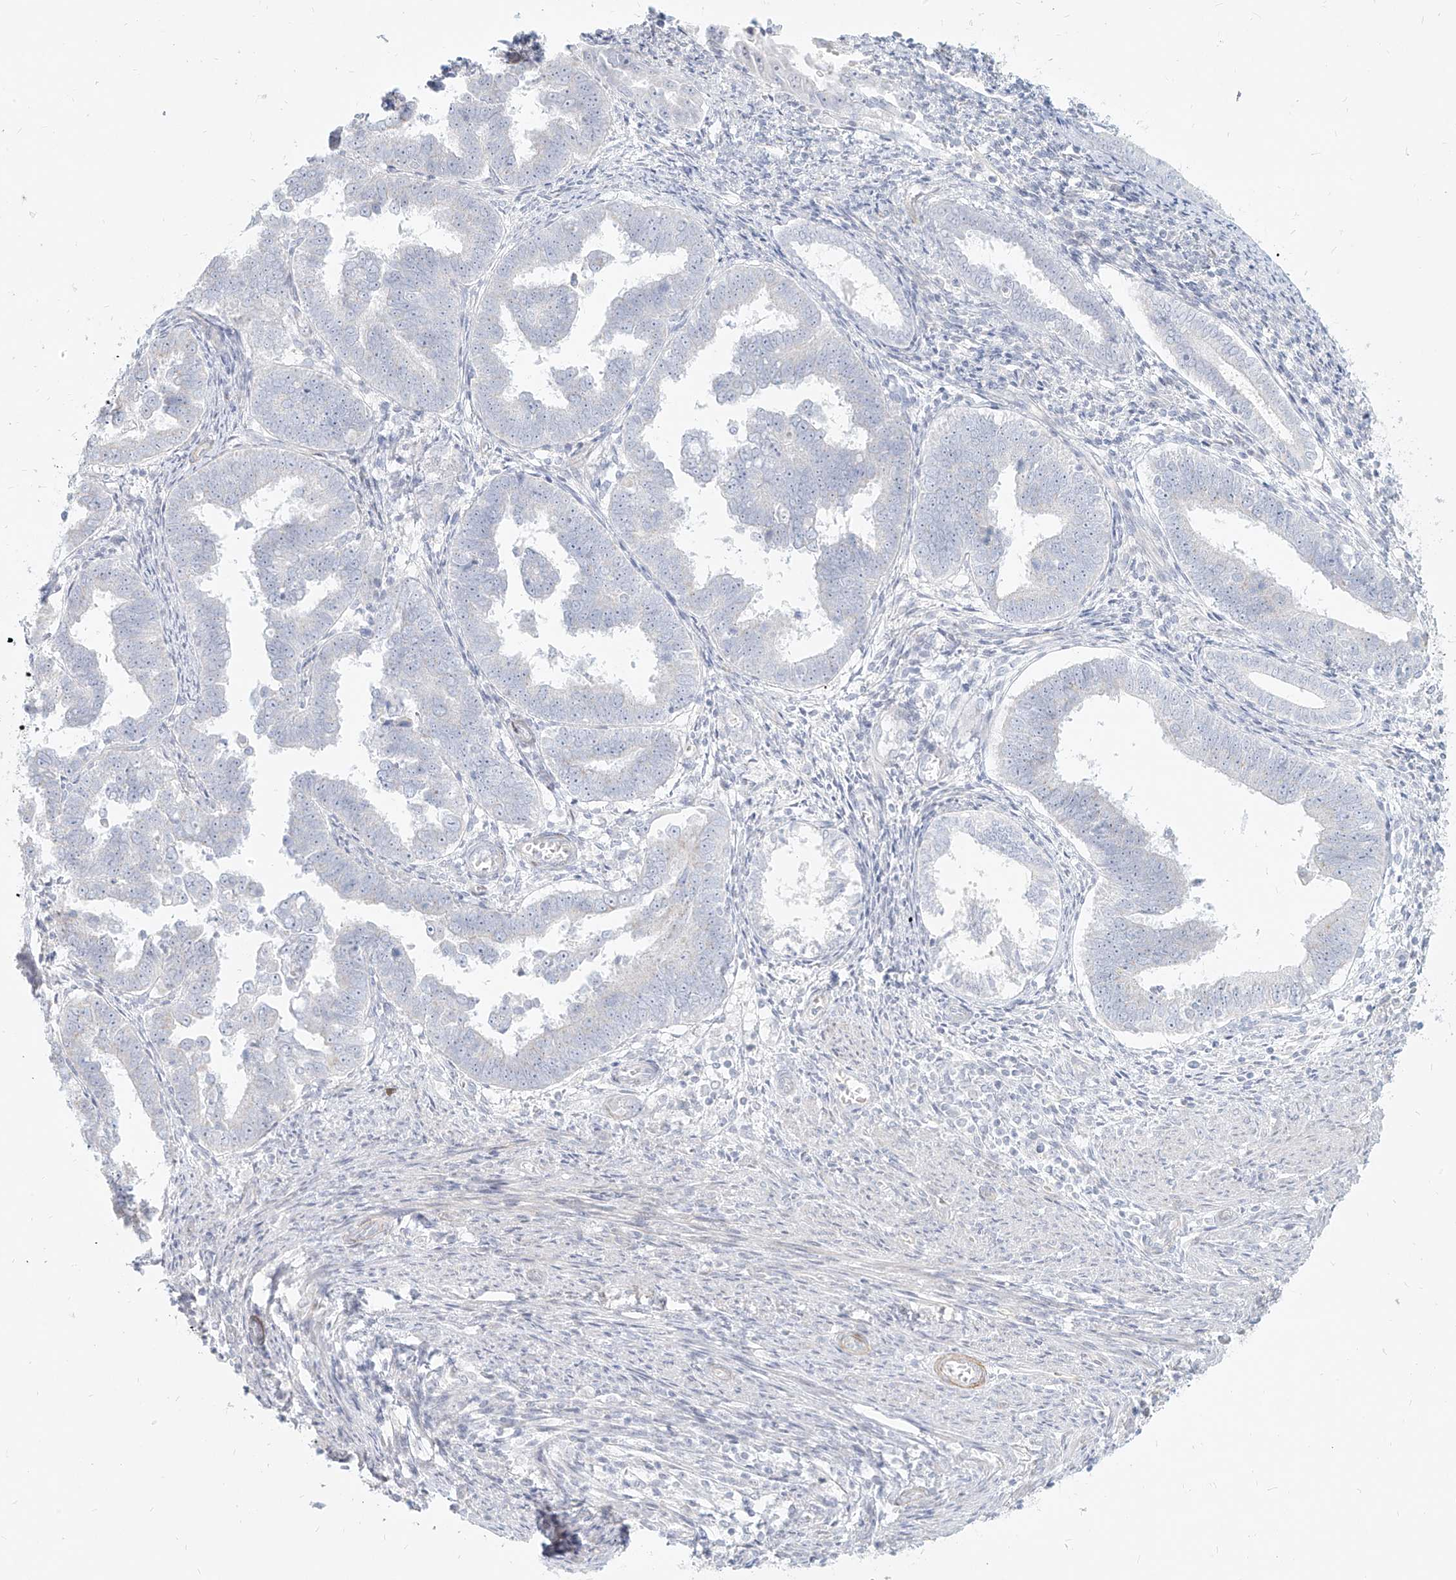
{"staining": {"intensity": "negative", "quantity": "none", "location": "none"}, "tissue": "endometrial cancer", "cell_type": "Tumor cells", "image_type": "cancer", "snomed": [{"axis": "morphology", "description": "Adenocarcinoma, NOS"}, {"axis": "topography", "description": "Endometrium"}], "caption": "The immunohistochemistry micrograph has no significant expression in tumor cells of adenocarcinoma (endometrial) tissue. (DAB (3,3'-diaminobenzidine) IHC, high magnification).", "gene": "ITPKB", "patient": {"sex": "female", "age": 75}}